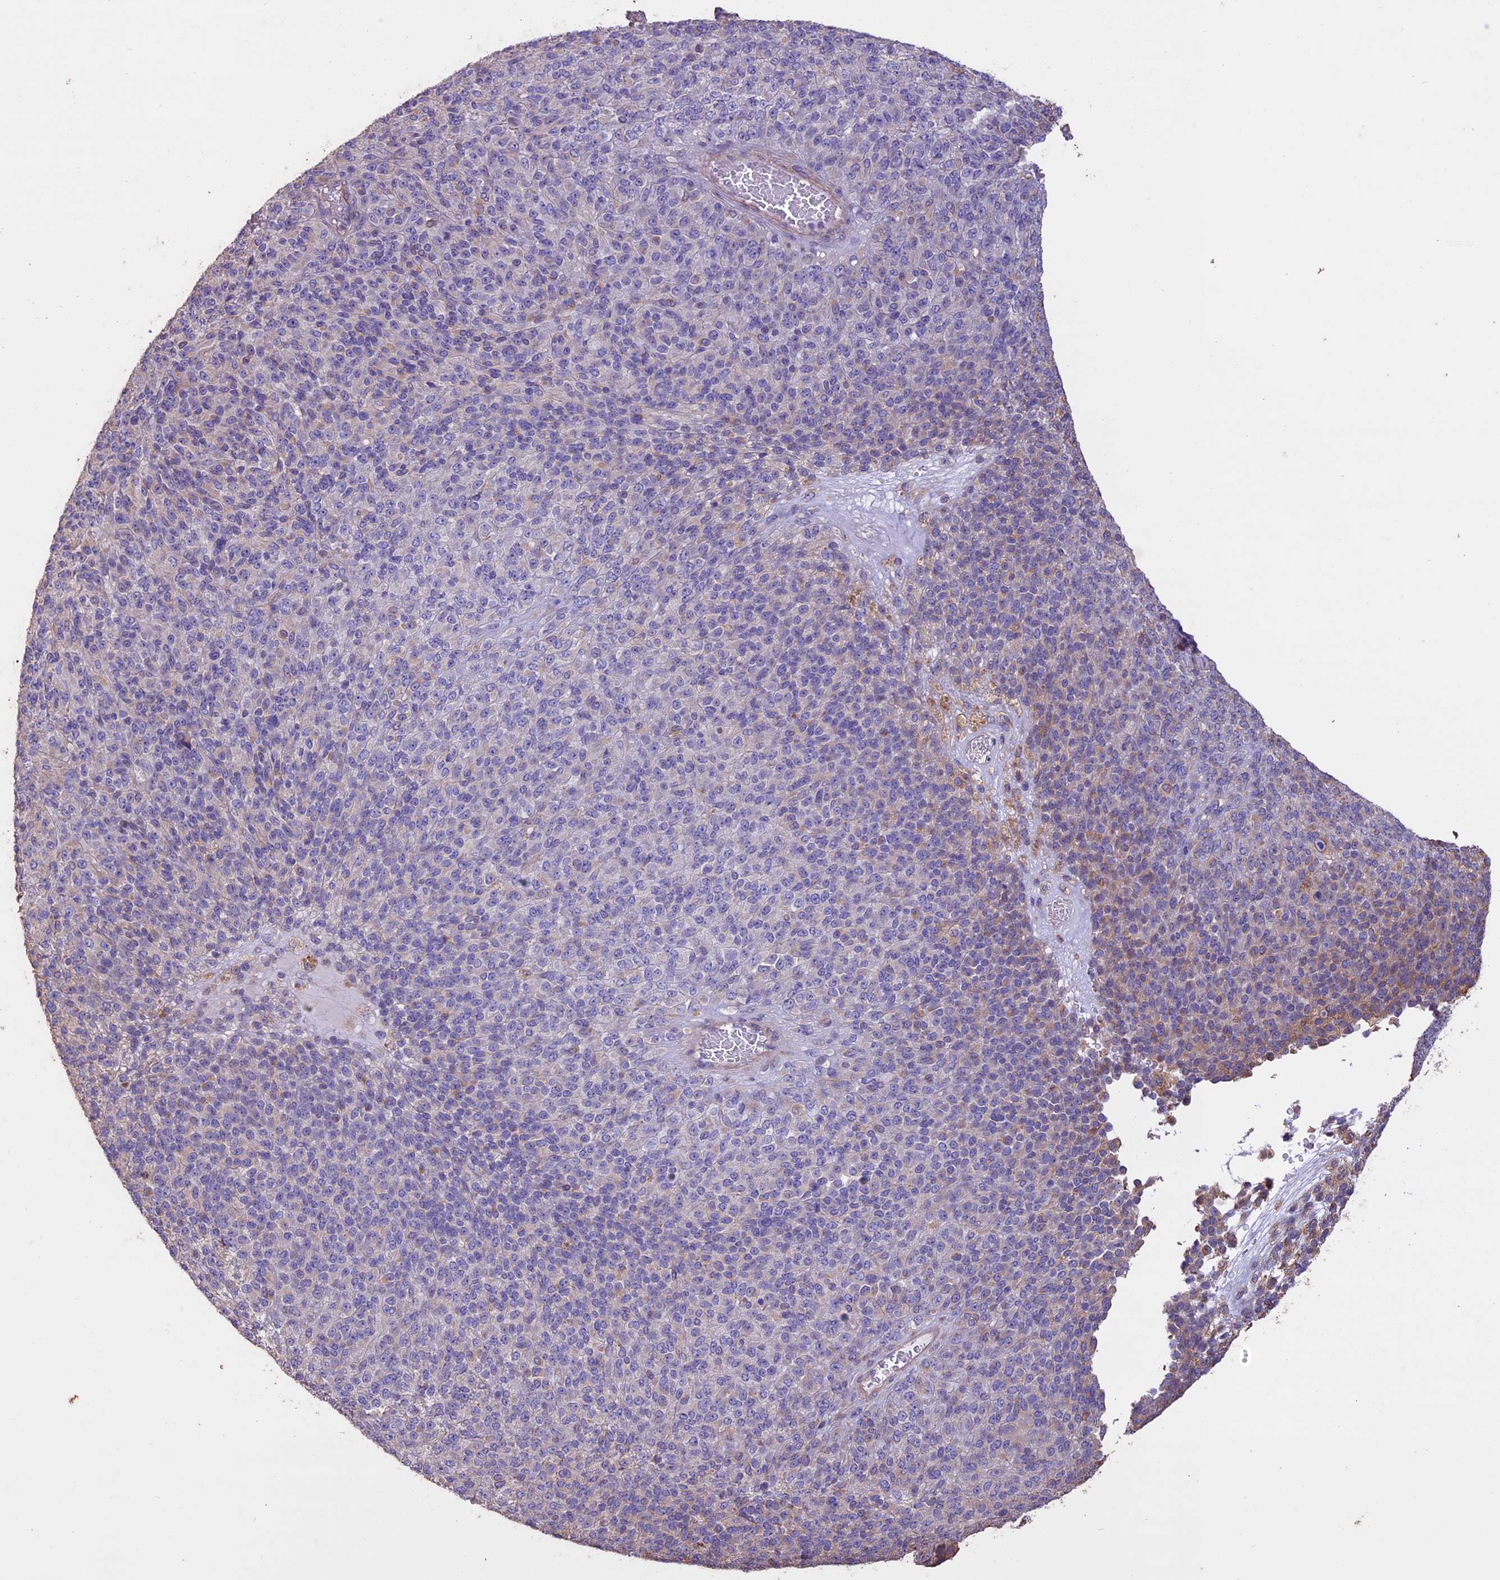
{"staining": {"intensity": "negative", "quantity": "none", "location": "none"}, "tissue": "melanoma", "cell_type": "Tumor cells", "image_type": "cancer", "snomed": [{"axis": "morphology", "description": "Malignant melanoma, Metastatic site"}, {"axis": "topography", "description": "Brain"}], "caption": "A histopathology image of malignant melanoma (metastatic site) stained for a protein shows no brown staining in tumor cells.", "gene": "CCDC148", "patient": {"sex": "female", "age": 56}}